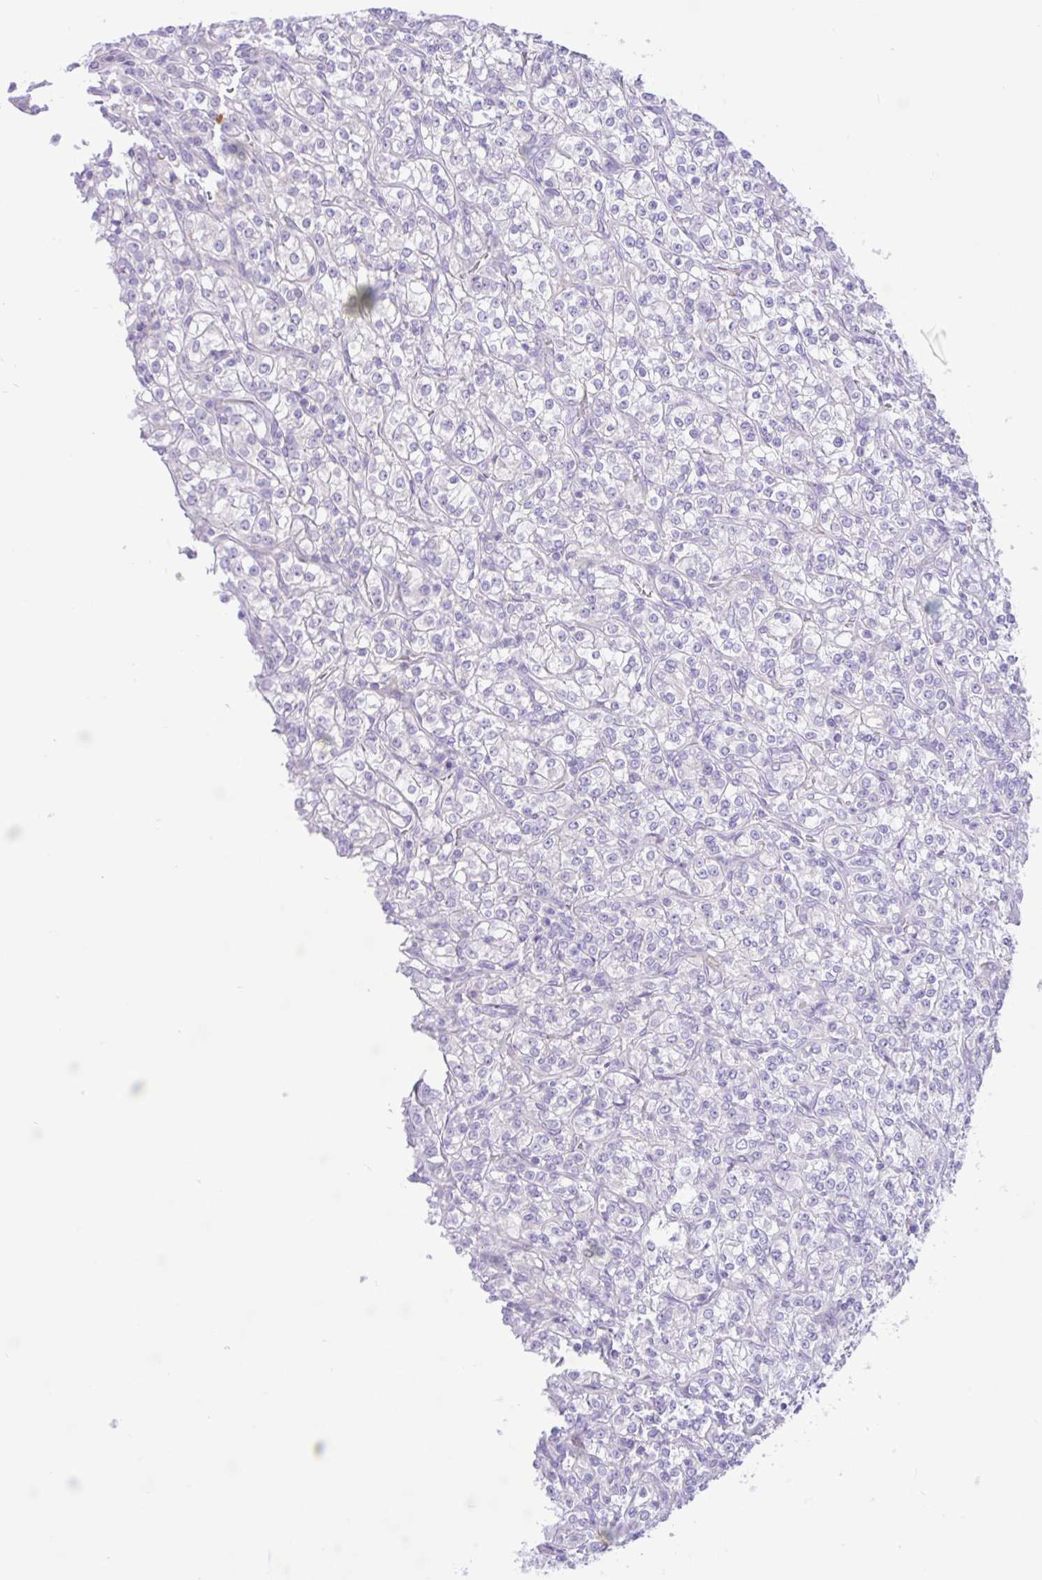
{"staining": {"intensity": "negative", "quantity": "none", "location": "none"}, "tissue": "renal cancer", "cell_type": "Tumor cells", "image_type": "cancer", "snomed": [{"axis": "morphology", "description": "Adenocarcinoma, NOS"}, {"axis": "topography", "description": "Kidney"}], "caption": "Adenocarcinoma (renal) stained for a protein using IHC reveals no positivity tumor cells.", "gene": "ZNF101", "patient": {"sex": "male", "age": 77}}